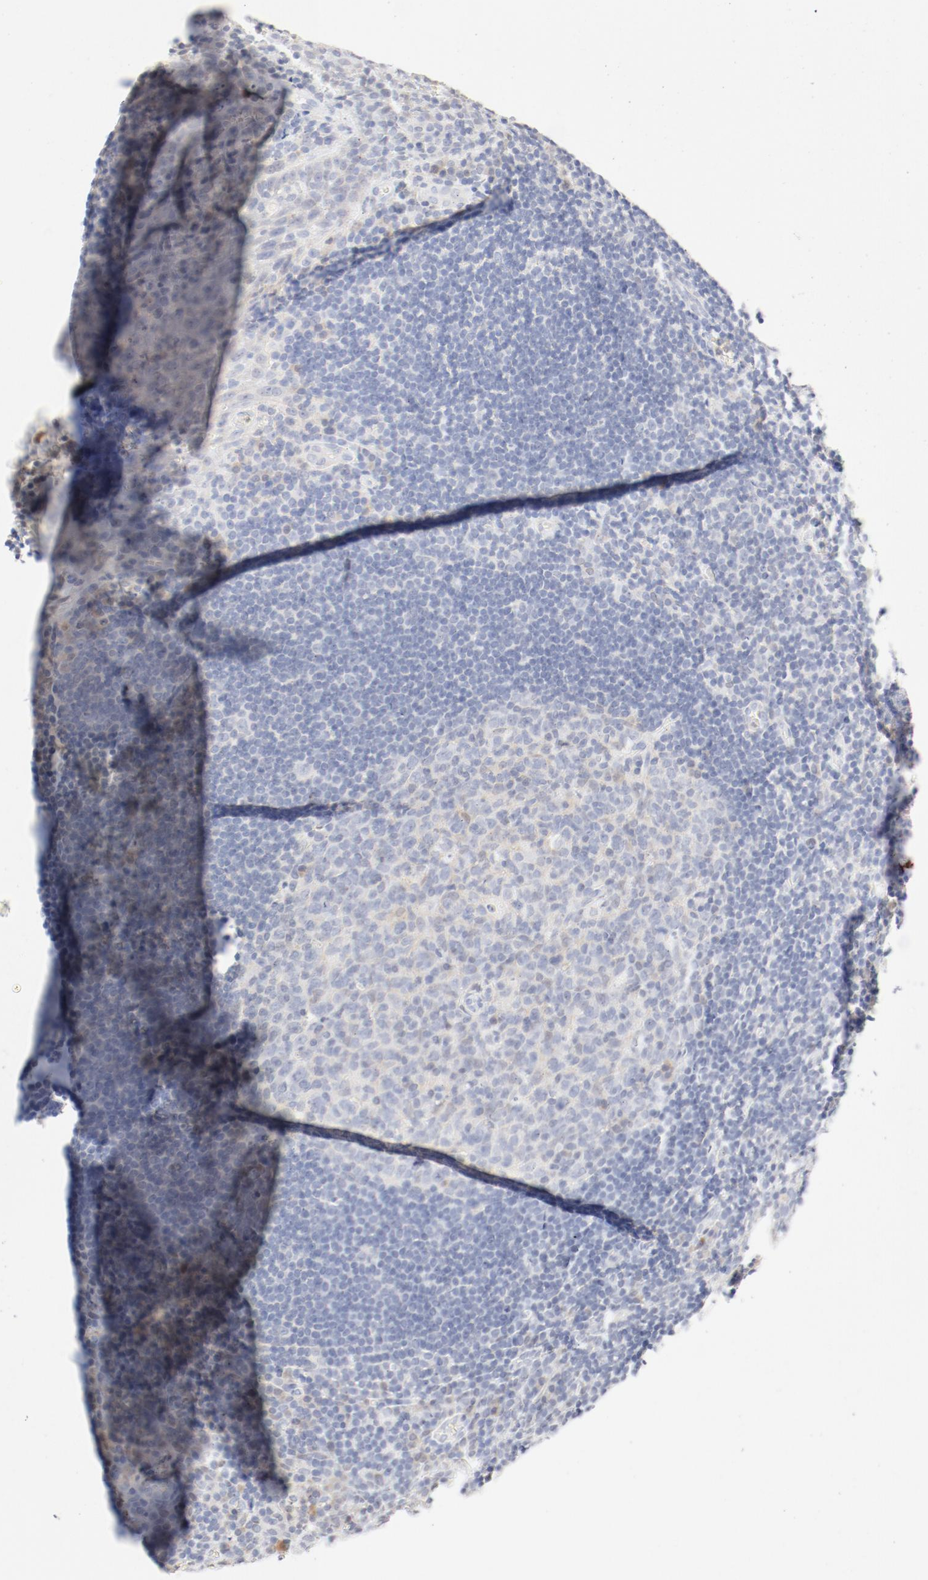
{"staining": {"intensity": "weak", "quantity": "25%-75%", "location": "cytoplasmic/membranous"}, "tissue": "tonsil", "cell_type": "Germinal center cells", "image_type": "normal", "snomed": [{"axis": "morphology", "description": "Normal tissue, NOS"}, {"axis": "topography", "description": "Tonsil"}], "caption": "Brown immunohistochemical staining in unremarkable tonsil demonstrates weak cytoplasmic/membranous expression in about 25%-75% of germinal center cells.", "gene": "PGM1", "patient": {"sex": "male", "age": 20}}